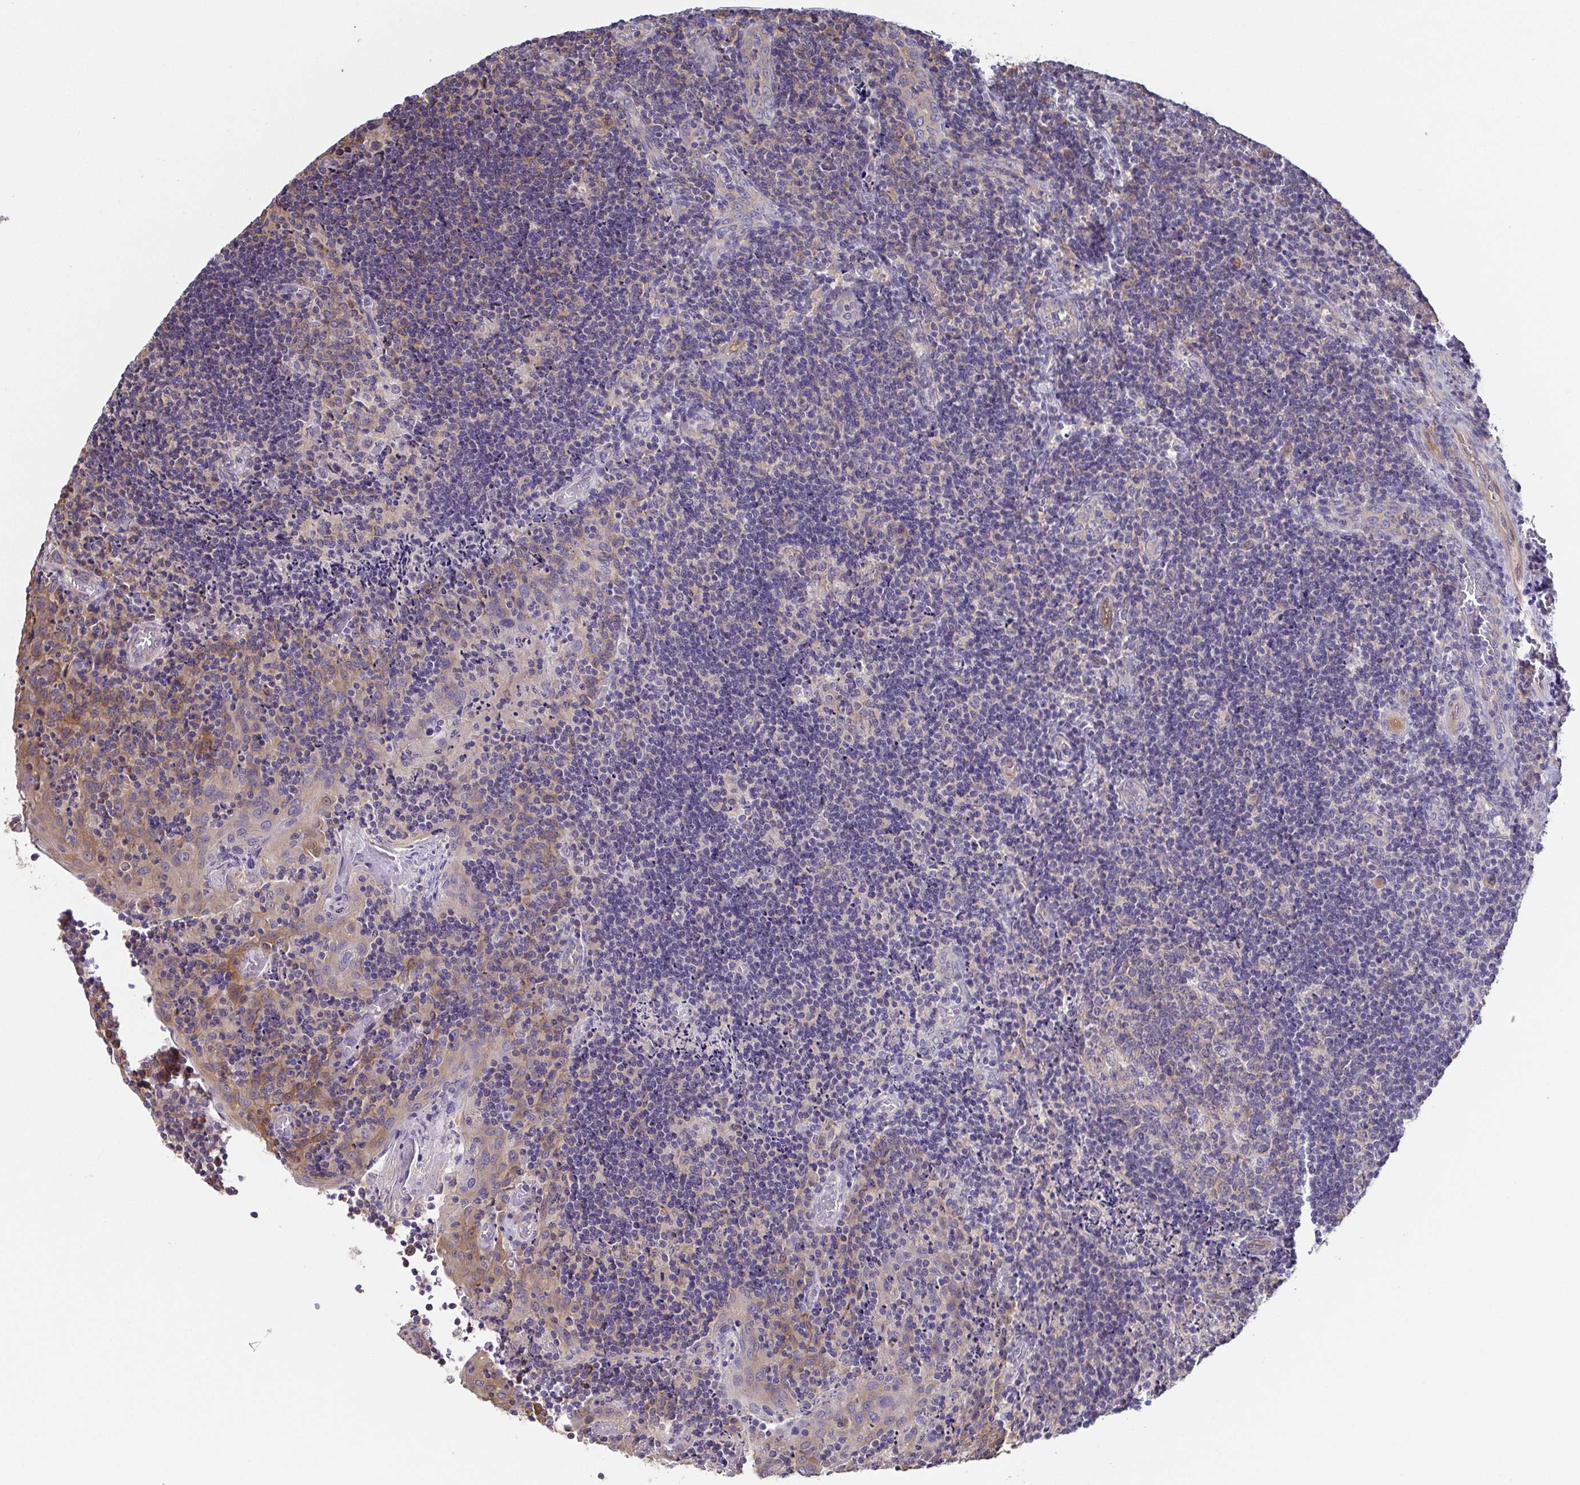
{"staining": {"intensity": "negative", "quantity": "none", "location": "none"}, "tissue": "tonsil", "cell_type": "Germinal center cells", "image_type": "normal", "snomed": [{"axis": "morphology", "description": "Normal tissue, NOS"}, {"axis": "topography", "description": "Tonsil"}], "caption": "The immunohistochemistry micrograph has no significant staining in germinal center cells of tonsil.", "gene": "EIF3D", "patient": {"sex": "male", "age": 17}}